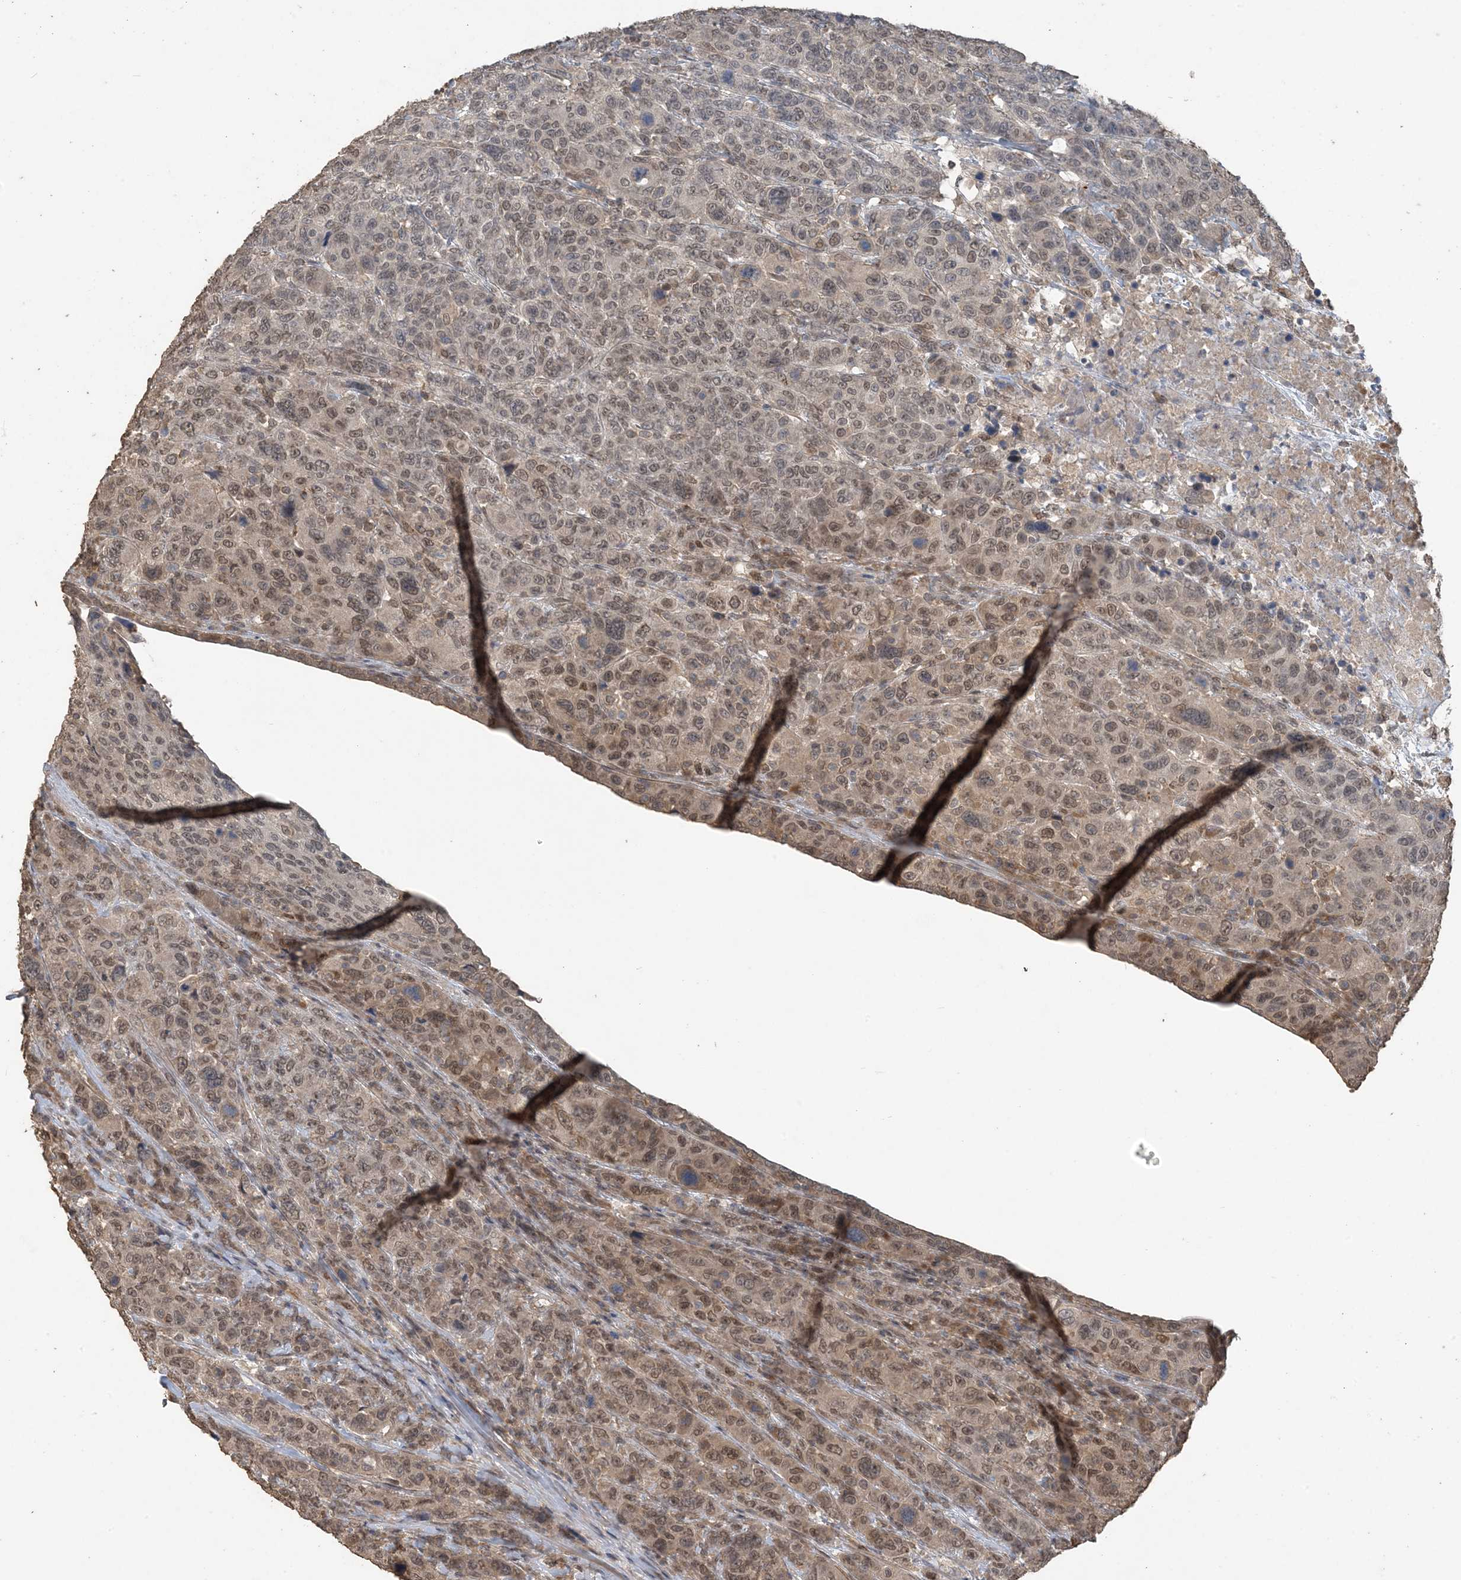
{"staining": {"intensity": "moderate", "quantity": "25%-75%", "location": "nuclear"}, "tissue": "breast cancer", "cell_type": "Tumor cells", "image_type": "cancer", "snomed": [{"axis": "morphology", "description": "Duct carcinoma"}, {"axis": "topography", "description": "Breast"}], "caption": "An immunohistochemistry (IHC) image of neoplastic tissue is shown. Protein staining in brown highlights moderate nuclear positivity in breast invasive ductal carcinoma within tumor cells.", "gene": "ZC3H12A", "patient": {"sex": "female", "age": 37}}